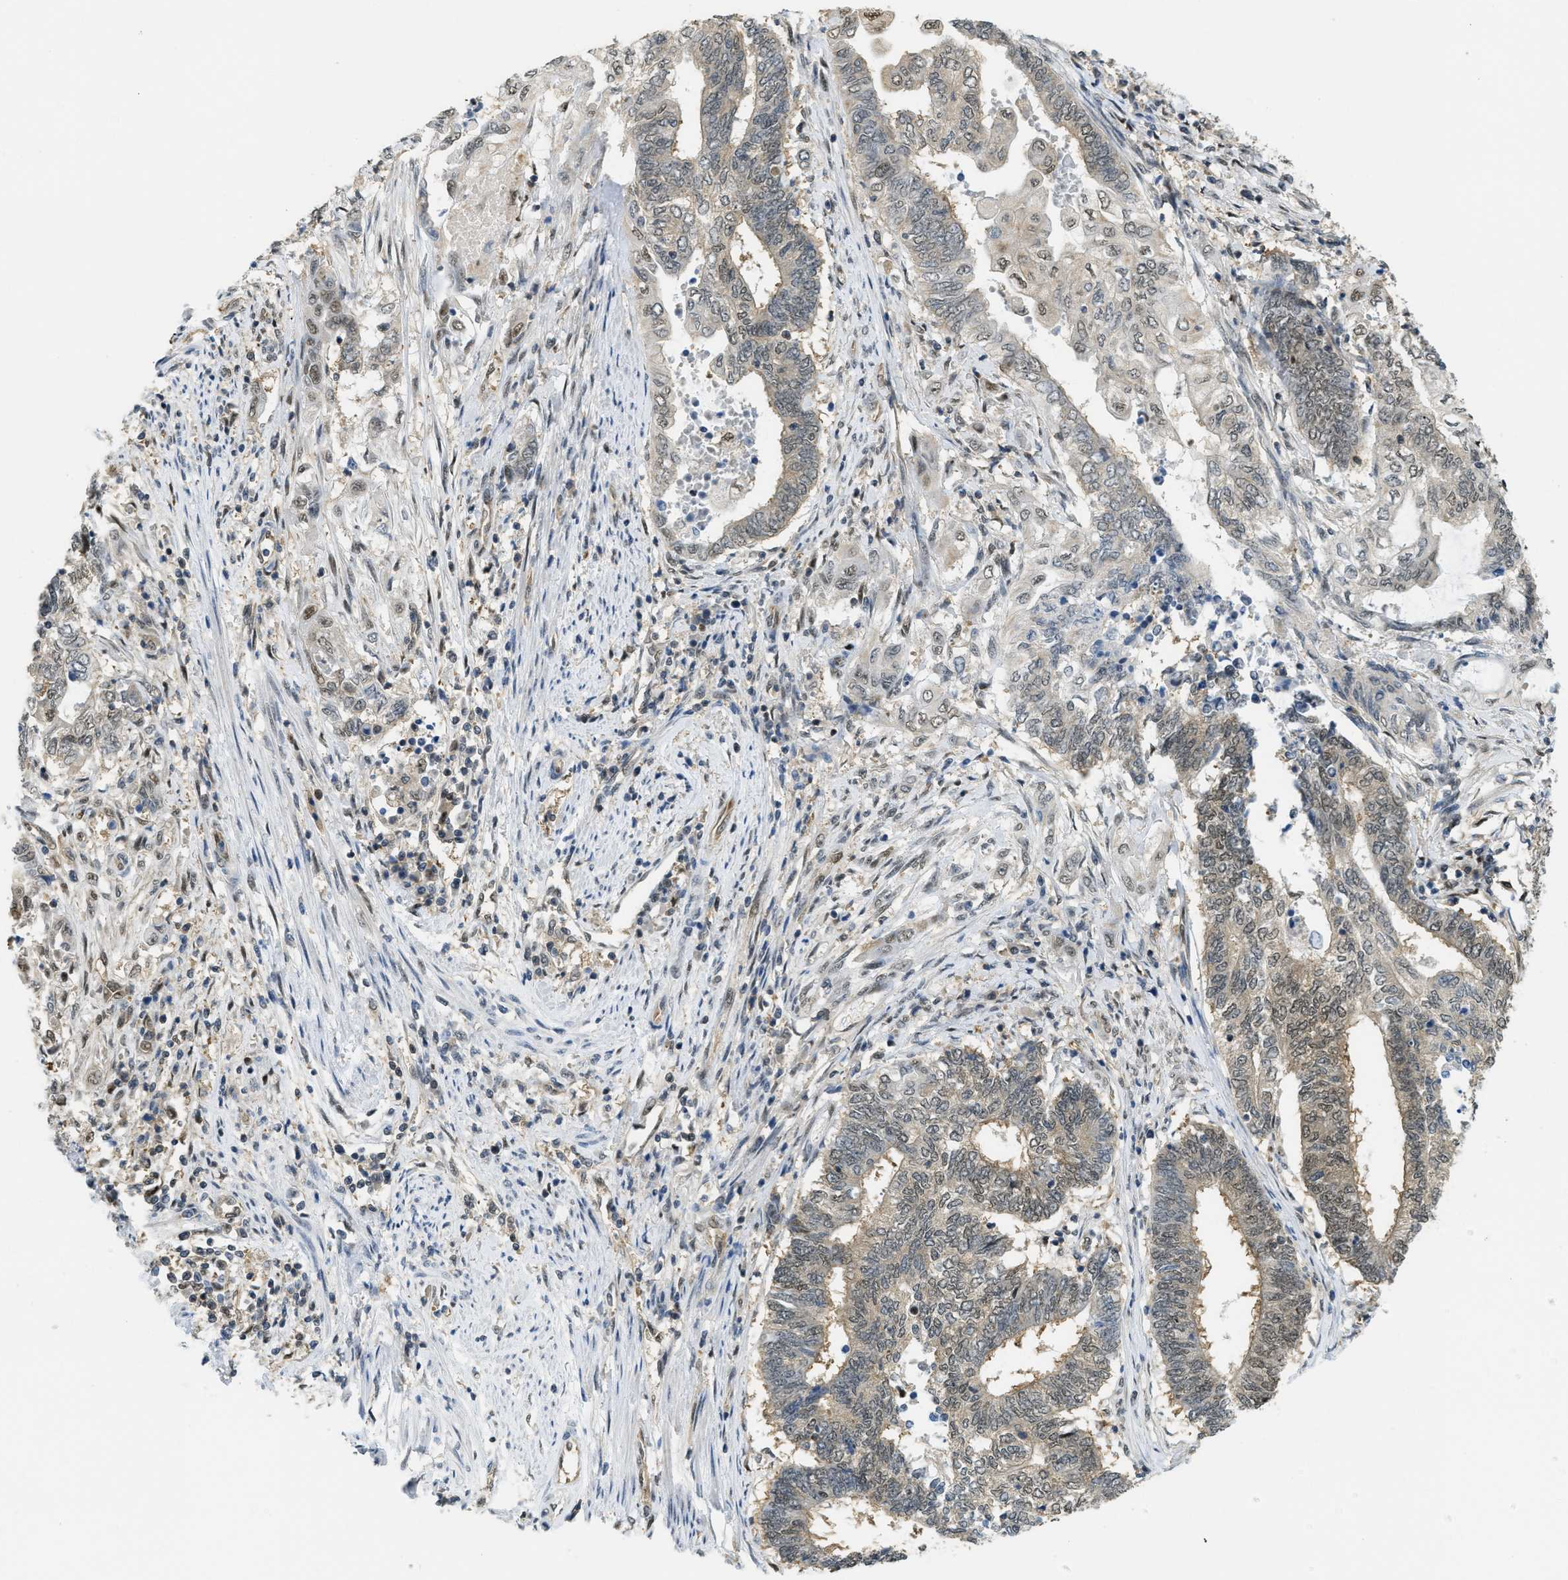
{"staining": {"intensity": "moderate", "quantity": "25%-75%", "location": "nuclear"}, "tissue": "endometrial cancer", "cell_type": "Tumor cells", "image_type": "cancer", "snomed": [{"axis": "morphology", "description": "Adenocarcinoma, NOS"}, {"axis": "topography", "description": "Uterus"}, {"axis": "topography", "description": "Endometrium"}], "caption": "Endometrial cancer stained for a protein (brown) exhibits moderate nuclear positive expression in about 25%-75% of tumor cells.", "gene": "PSMC5", "patient": {"sex": "female", "age": 70}}